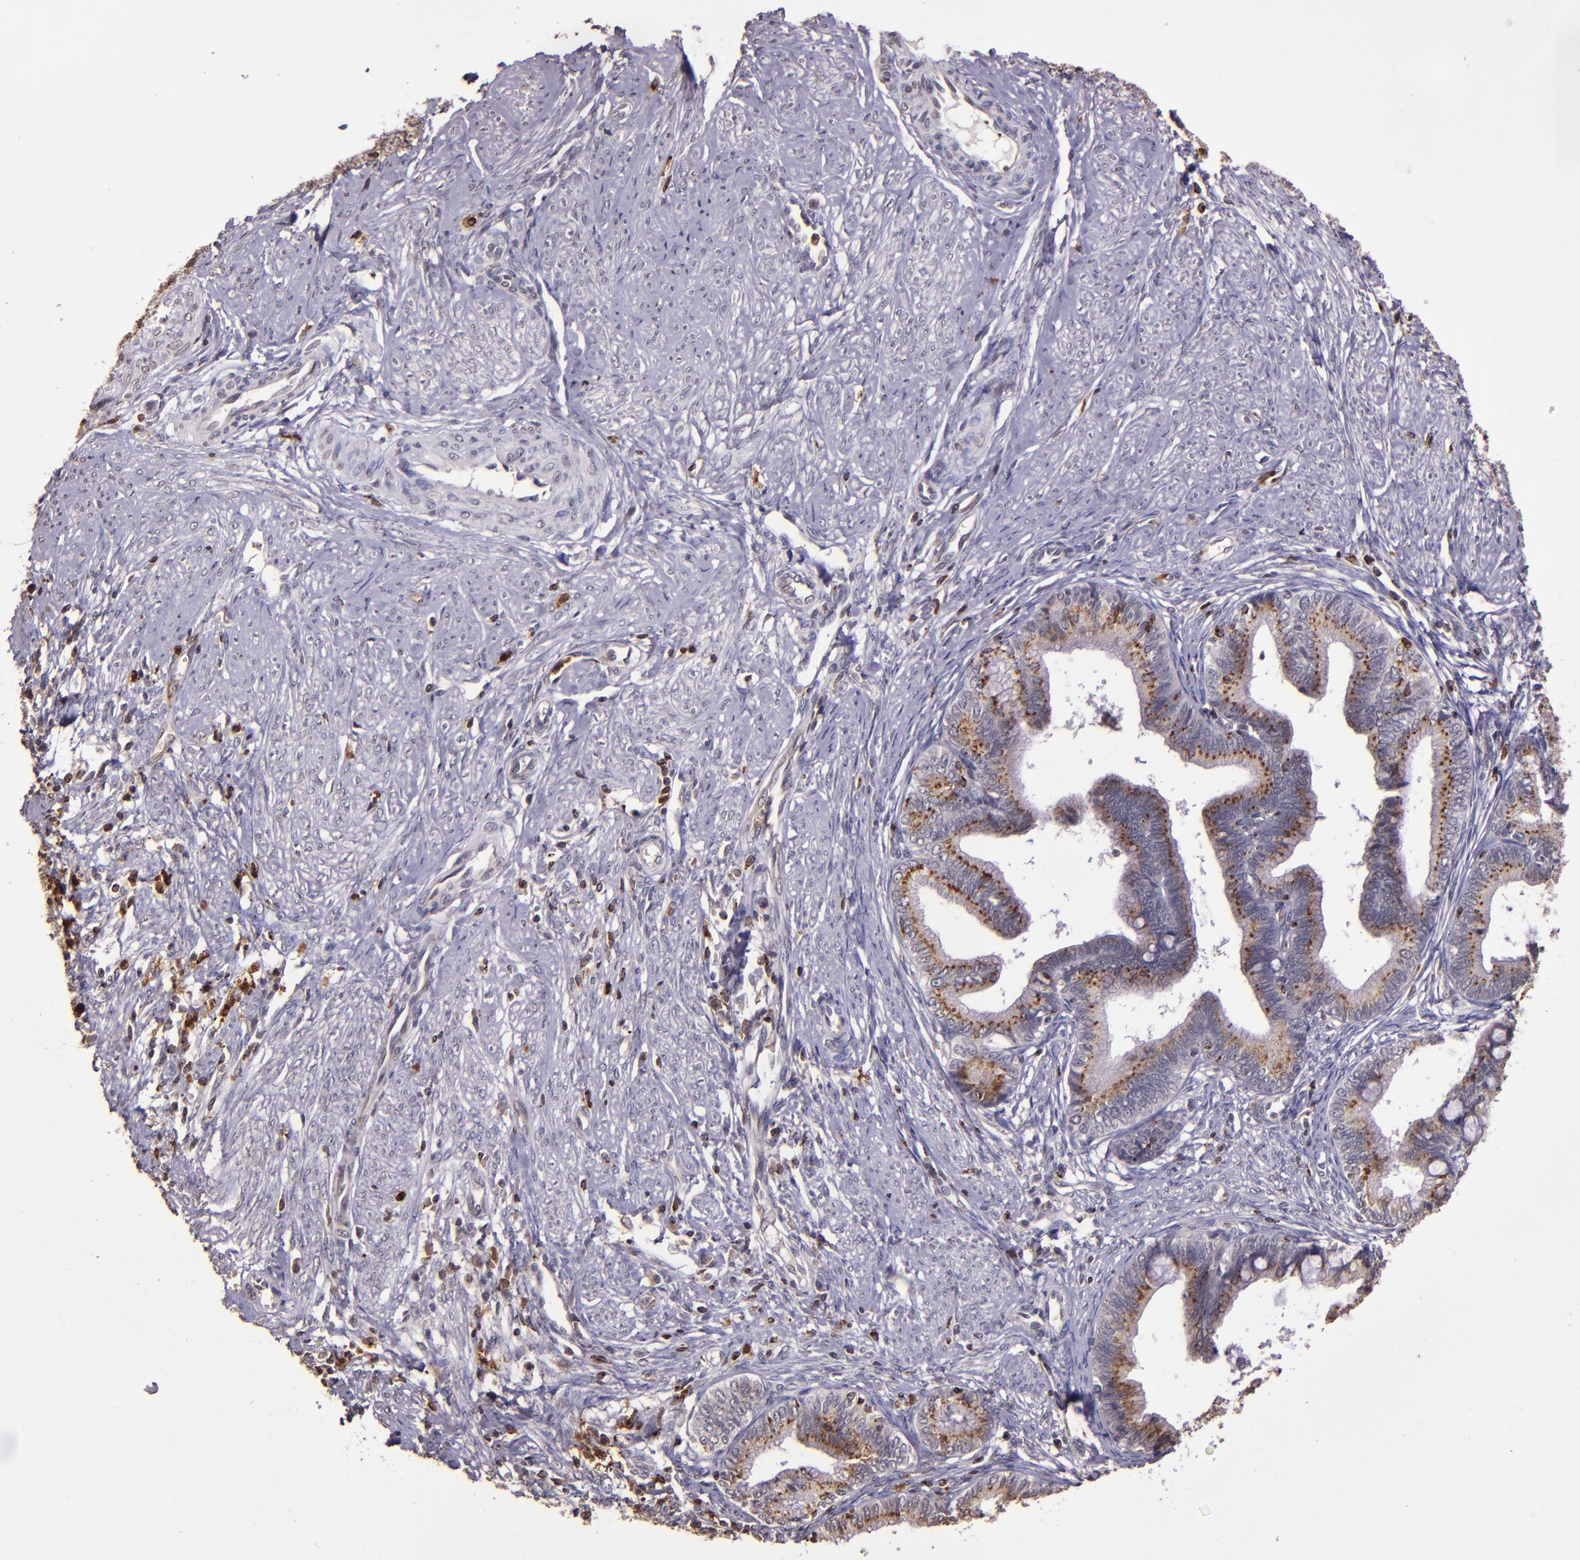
{"staining": {"intensity": "weak", "quantity": "25%-75%", "location": "cytoplasmic/membranous"}, "tissue": "cervical cancer", "cell_type": "Tumor cells", "image_type": "cancer", "snomed": [{"axis": "morphology", "description": "Adenocarcinoma, NOS"}, {"axis": "topography", "description": "Cervix"}], "caption": "The immunohistochemical stain highlights weak cytoplasmic/membranous positivity in tumor cells of adenocarcinoma (cervical) tissue.", "gene": "SLC2A3", "patient": {"sex": "female", "age": 36}}